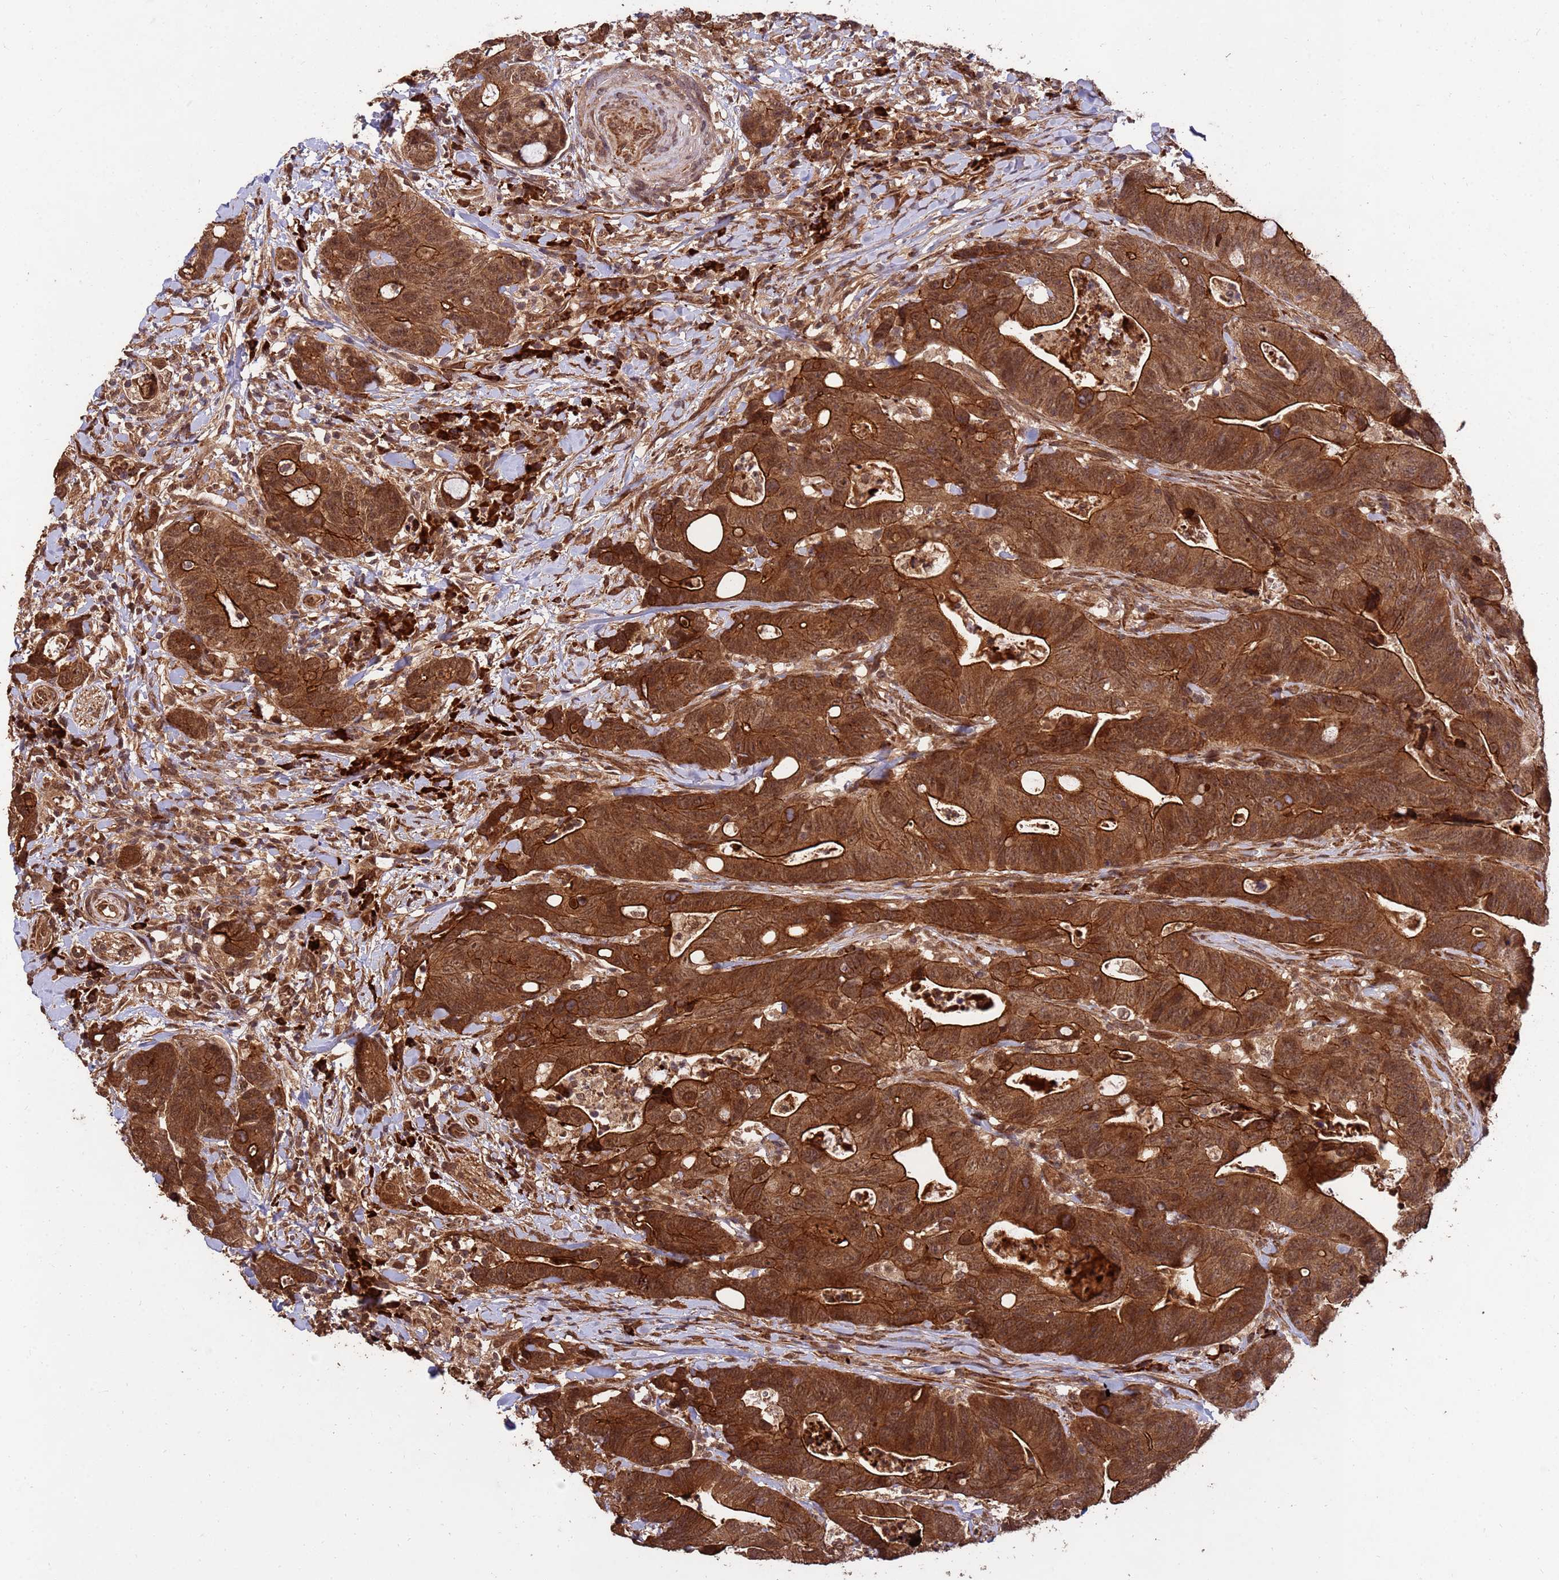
{"staining": {"intensity": "strong", "quantity": ">75%", "location": "cytoplasmic/membranous"}, "tissue": "colorectal cancer", "cell_type": "Tumor cells", "image_type": "cancer", "snomed": [{"axis": "morphology", "description": "Adenocarcinoma, NOS"}, {"axis": "topography", "description": "Colon"}], "caption": "Colorectal cancer (adenocarcinoma) stained with immunohistochemistry (IHC) reveals strong cytoplasmic/membranous positivity in about >75% of tumor cells.", "gene": "ZNF619", "patient": {"sex": "female", "age": 82}}